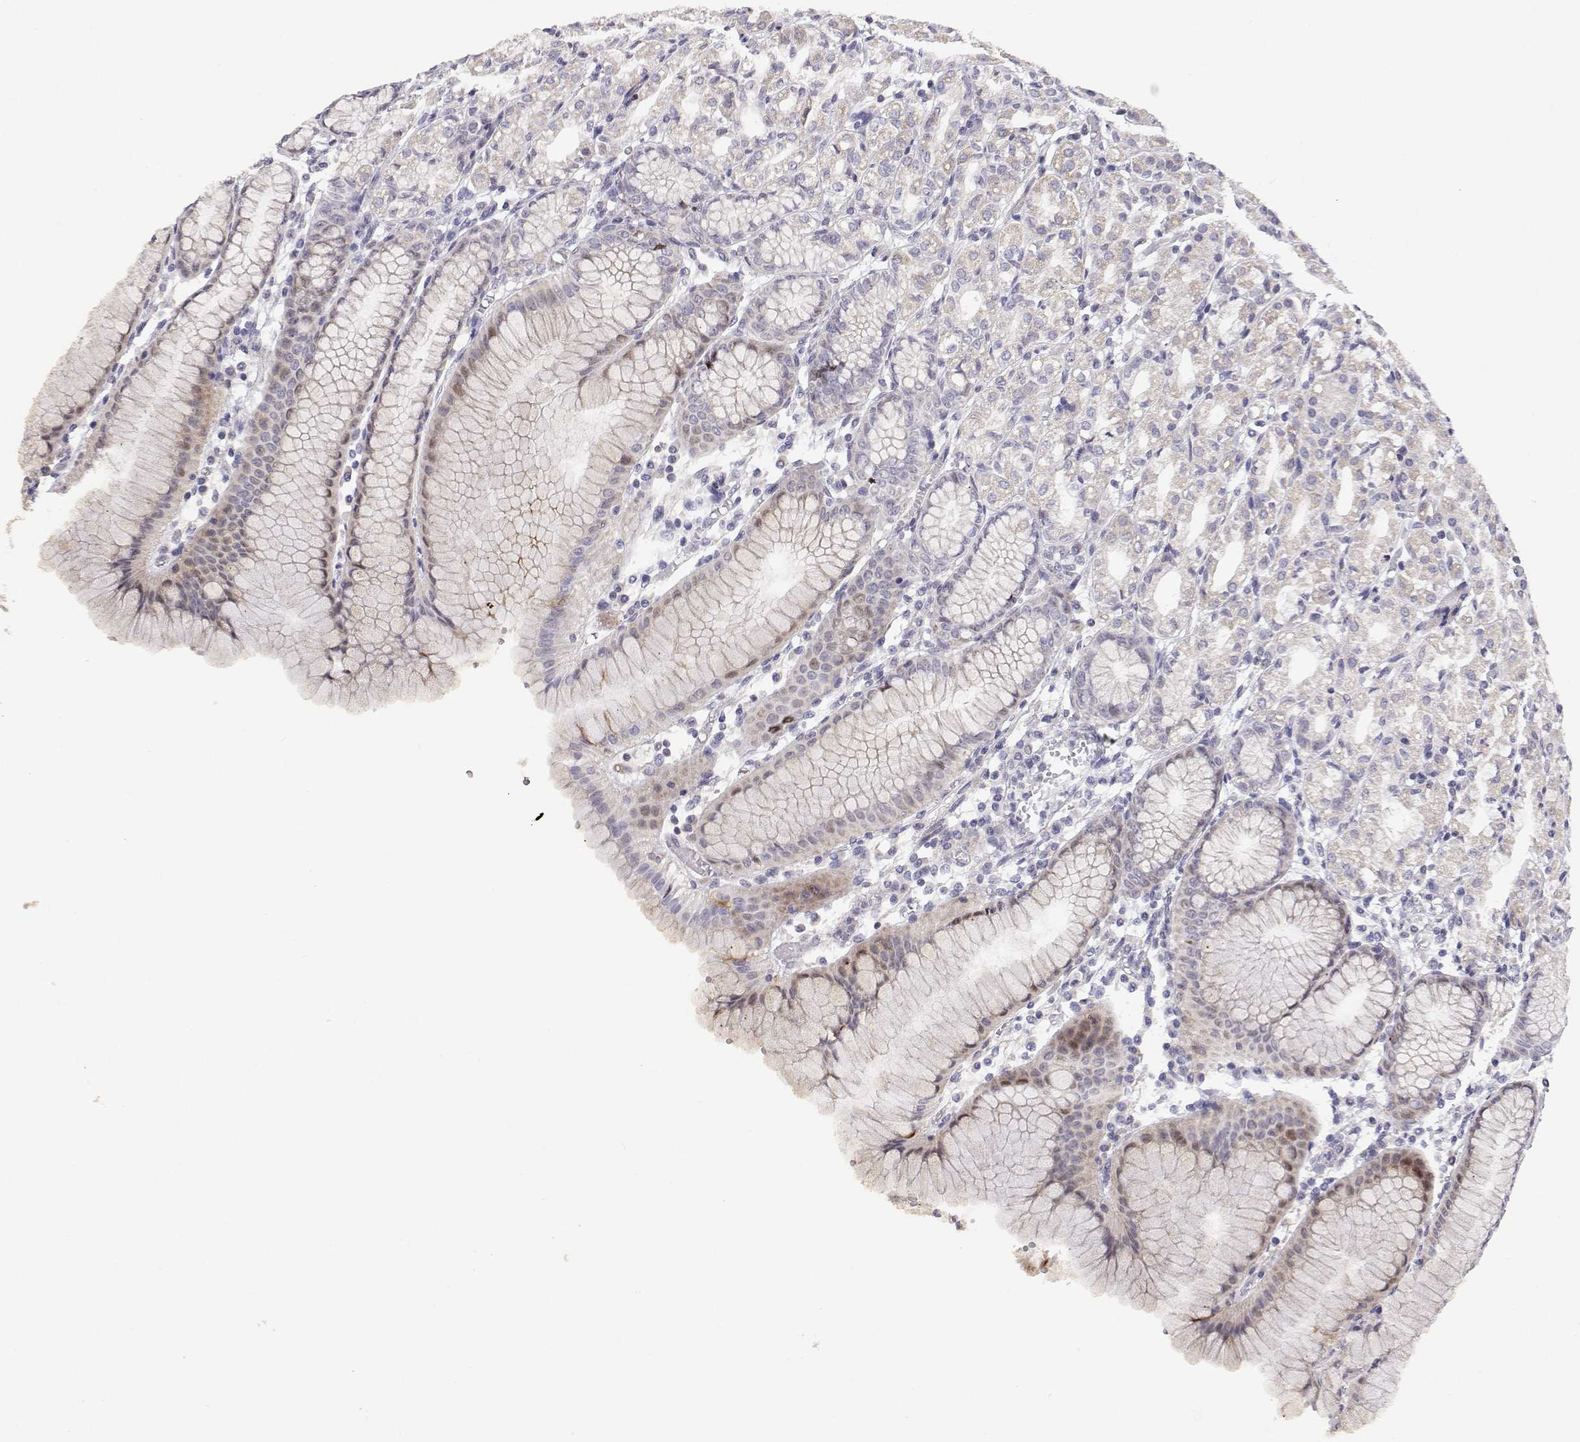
{"staining": {"intensity": "weak", "quantity": "<25%", "location": "cytoplasmic/membranous,nuclear"}, "tissue": "stomach", "cell_type": "Glandular cells", "image_type": "normal", "snomed": [{"axis": "morphology", "description": "Normal tissue, NOS"}, {"axis": "topography", "description": "Stomach"}], "caption": "Glandular cells are negative for brown protein staining in benign stomach. (DAB IHC visualized using brightfield microscopy, high magnification).", "gene": "MRPL3", "patient": {"sex": "female", "age": 57}}